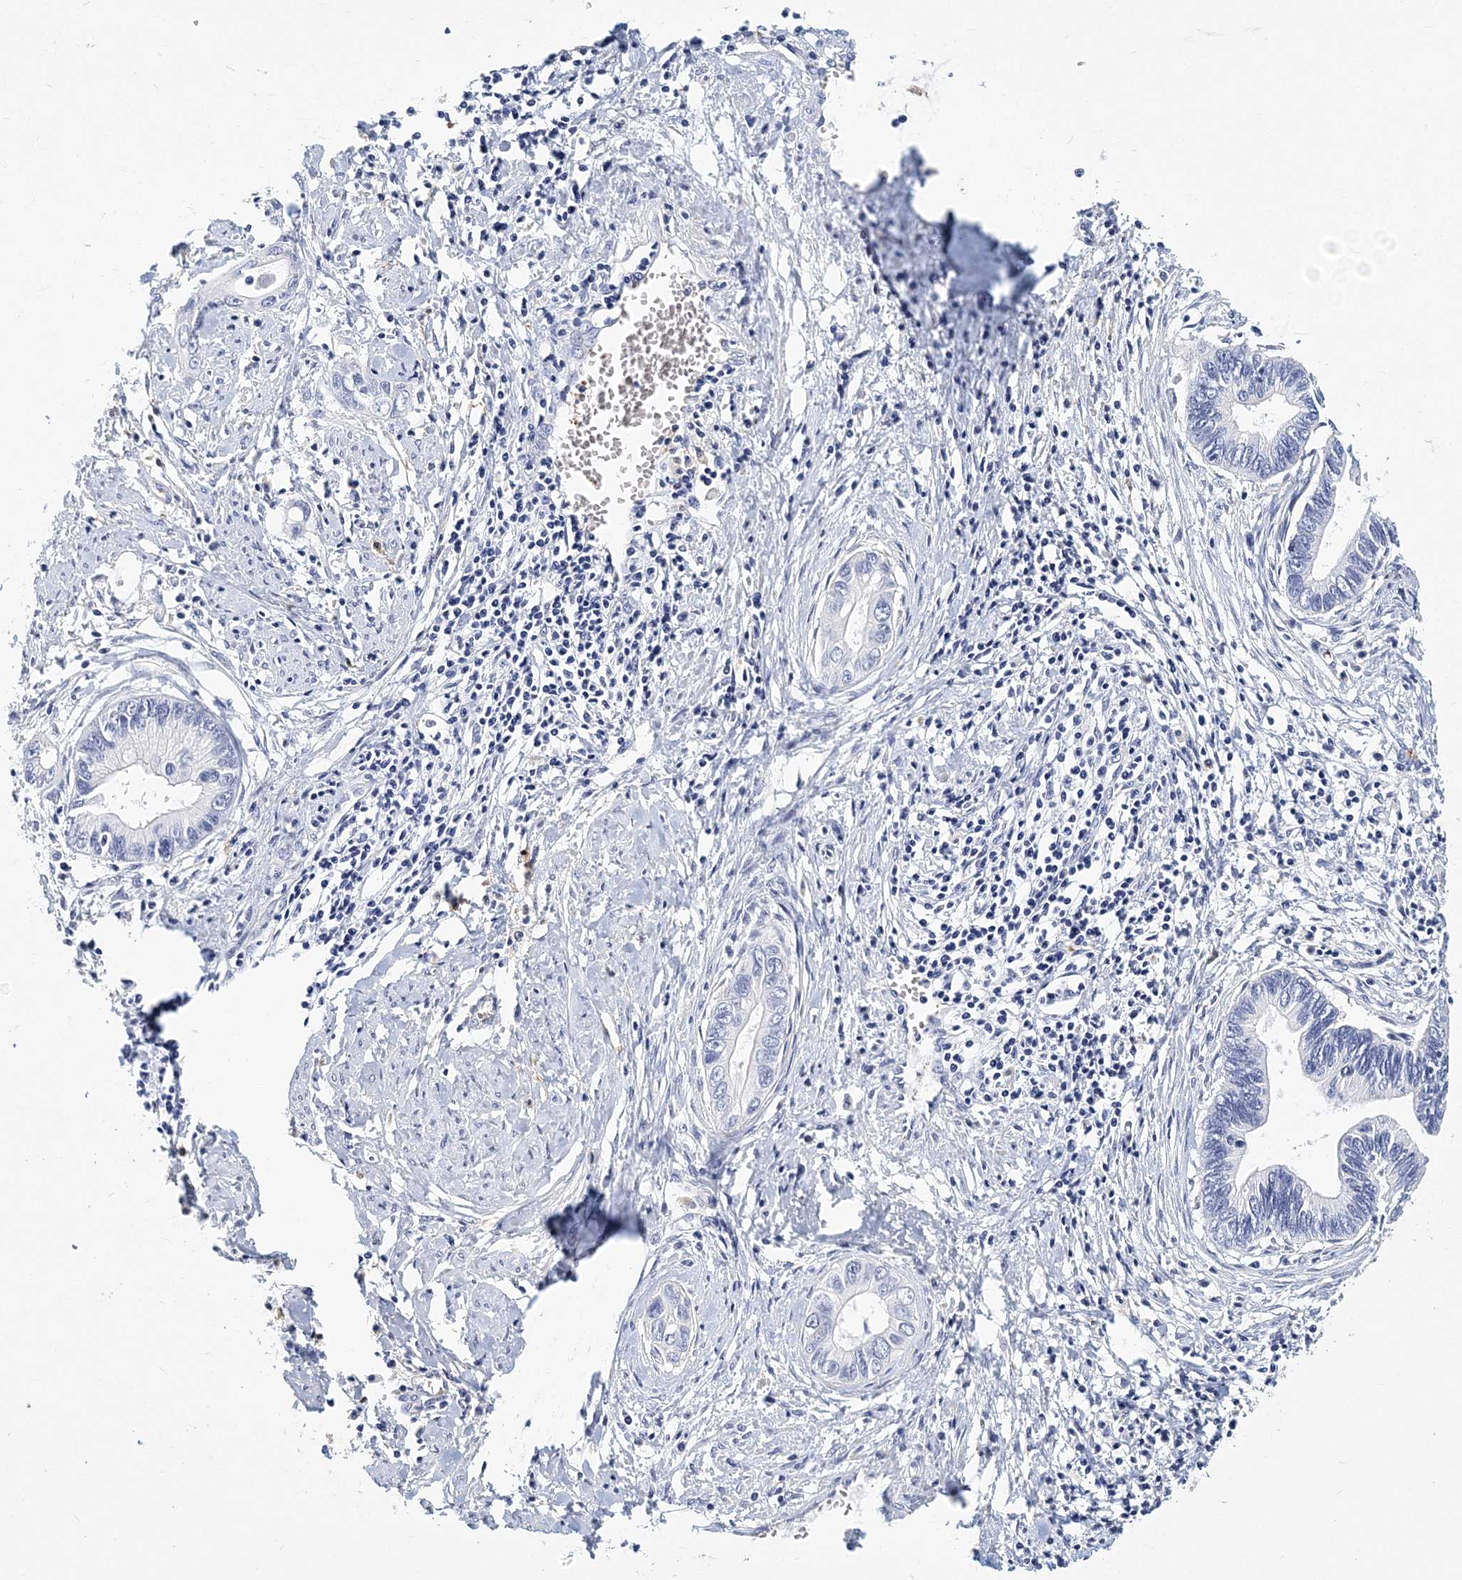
{"staining": {"intensity": "negative", "quantity": "none", "location": "none"}, "tissue": "cervical cancer", "cell_type": "Tumor cells", "image_type": "cancer", "snomed": [{"axis": "morphology", "description": "Adenocarcinoma, NOS"}, {"axis": "topography", "description": "Cervix"}], "caption": "Cervical adenocarcinoma was stained to show a protein in brown. There is no significant positivity in tumor cells.", "gene": "ITGA2B", "patient": {"sex": "female", "age": 44}}